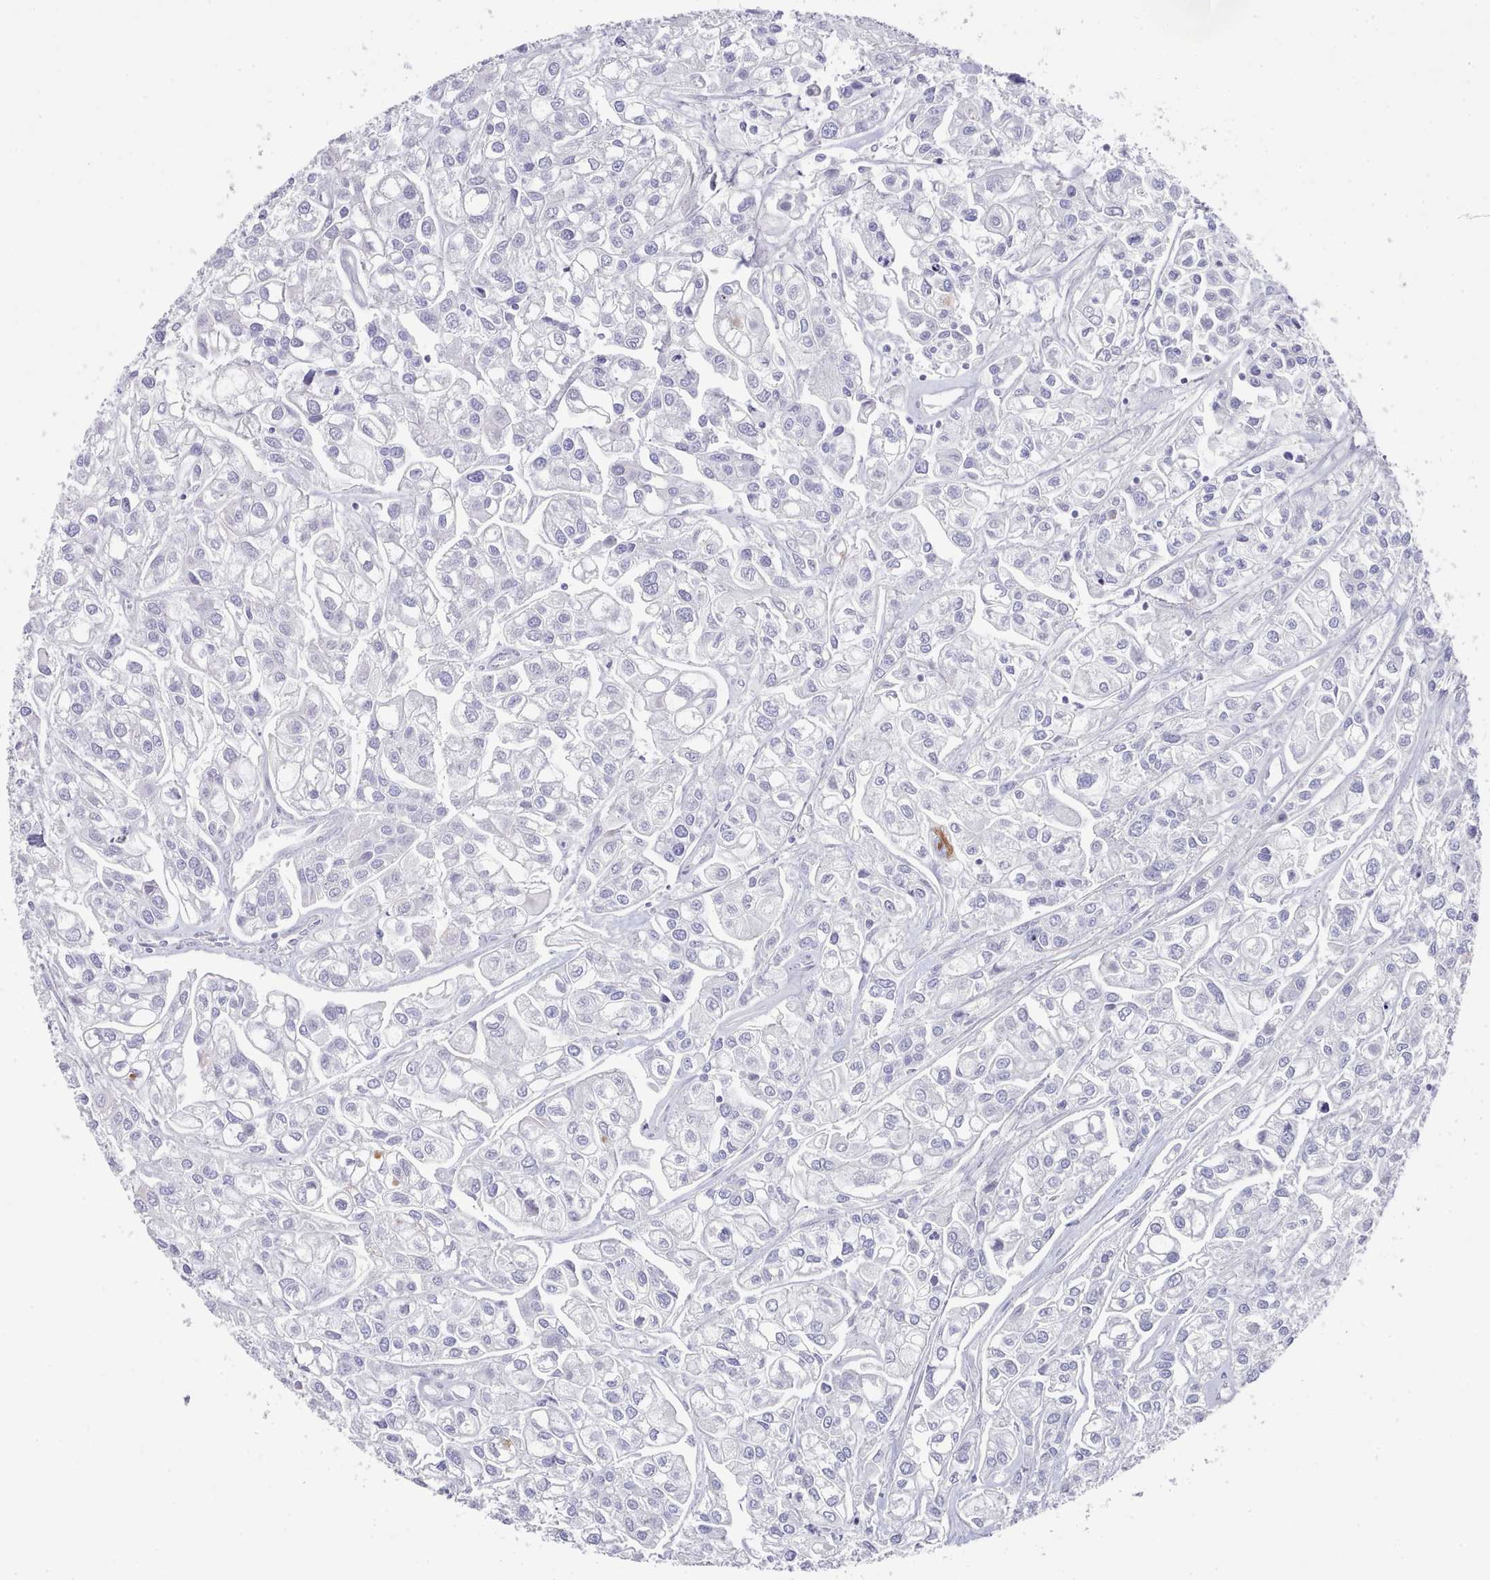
{"staining": {"intensity": "negative", "quantity": "none", "location": "none"}, "tissue": "urothelial cancer", "cell_type": "Tumor cells", "image_type": "cancer", "snomed": [{"axis": "morphology", "description": "Urothelial carcinoma, High grade"}, {"axis": "topography", "description": "Urinary bladder"}], "caption": "High power microscopy photomicrograph of an IHC image of urothelial cancer, revealing no significant positivity in tumor cells.", "gene": "LRRC37A", "patient": {"sex": "male", "age": 67}}